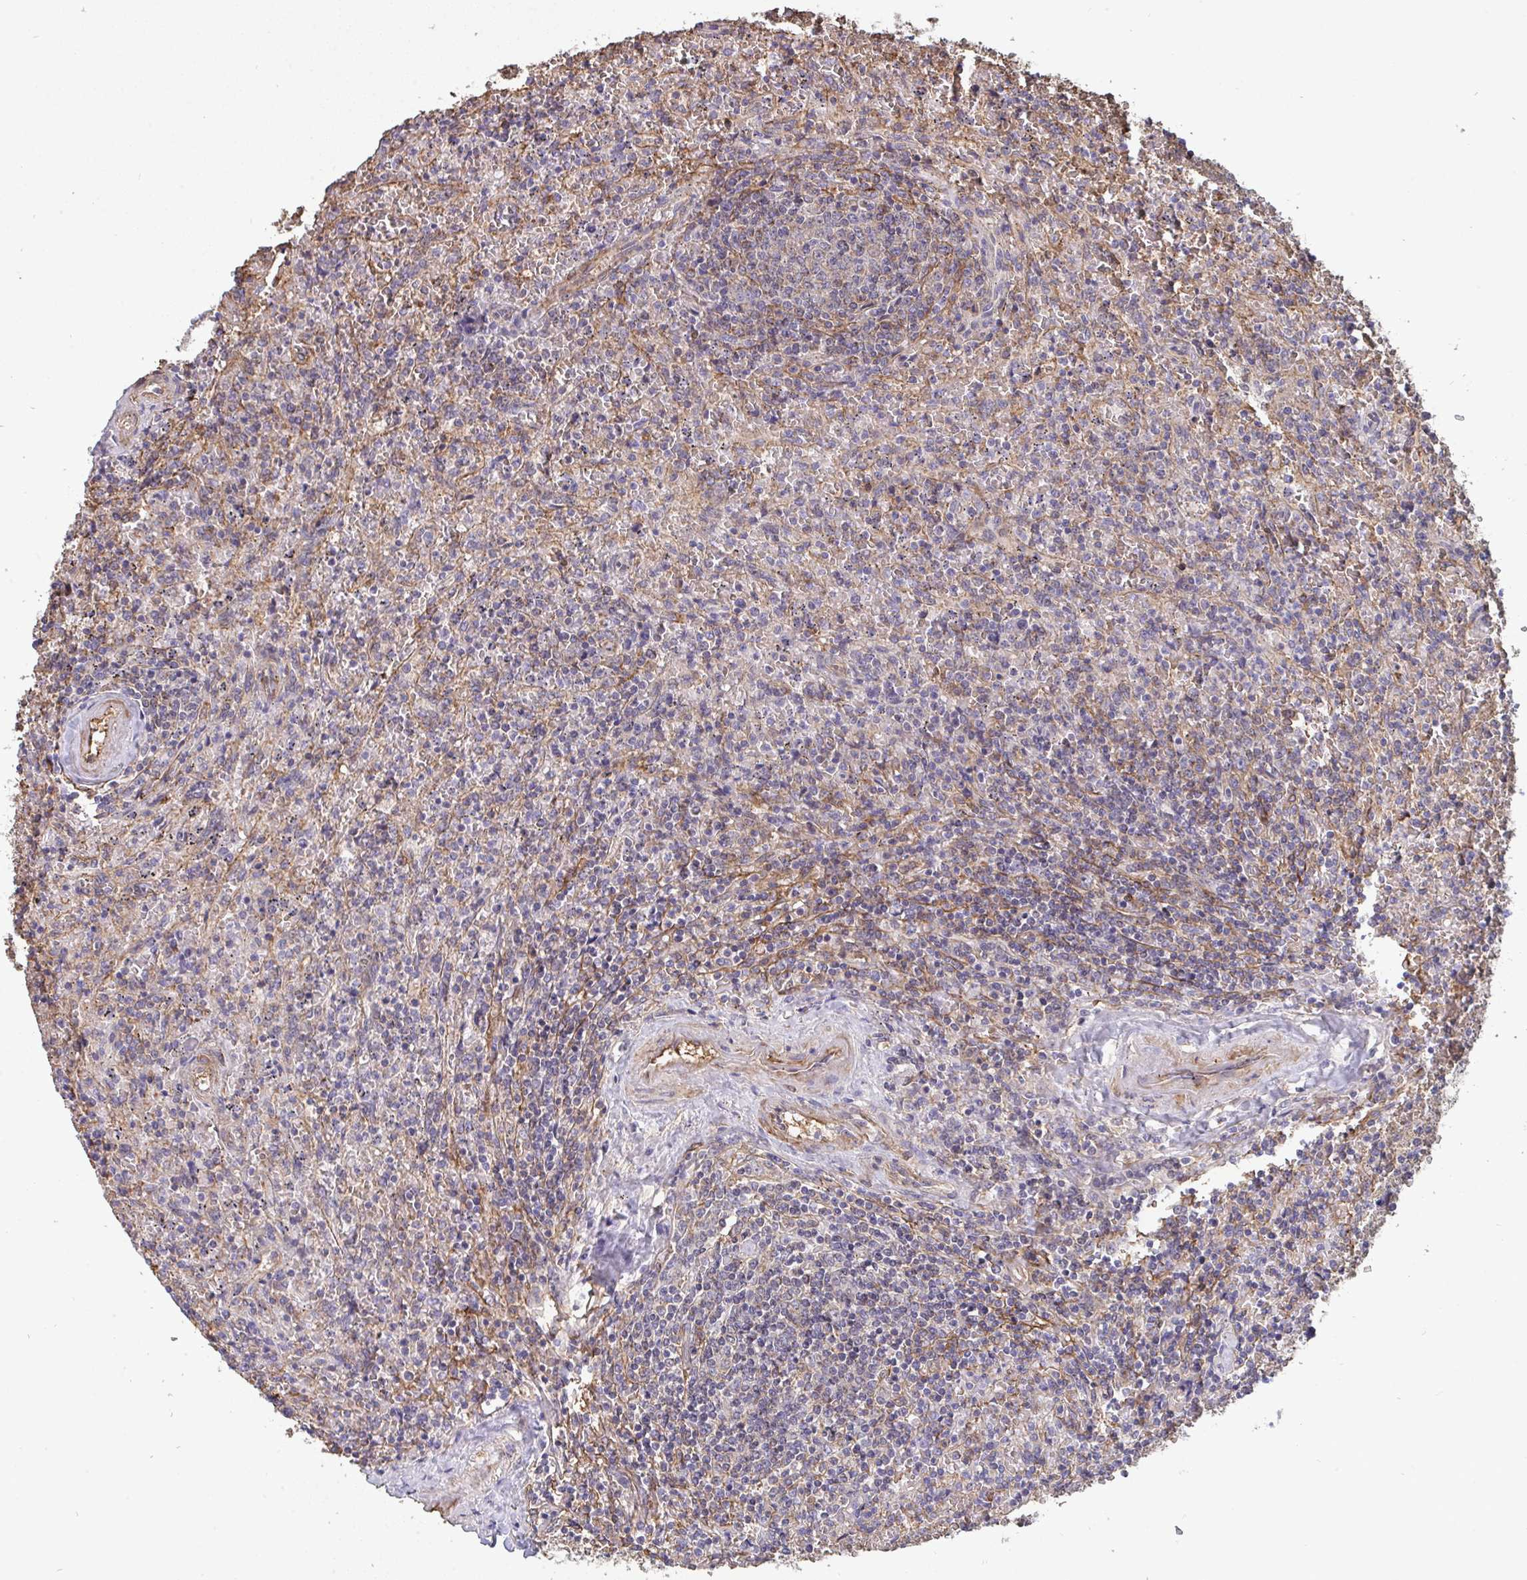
{"staining": {"intensity": "negative", "quantity": "none", "location": "none"}, "tissue": "lymphoma", "cell_type": "Tumor cells", "image_type": "cancer", "snomed": [{"axis": "morphology", "description": "Malignant lymphoma, non-Hodgkin's type, Low grade"}, {"axis": "topography", "description": "Spleen"}], "caption": "A histopathology image of lymphoma stained for a protein exhibits no brown staining in tumor cells.", "gene": "ISCU", "patient": {"sex": "female", "age": 64}}